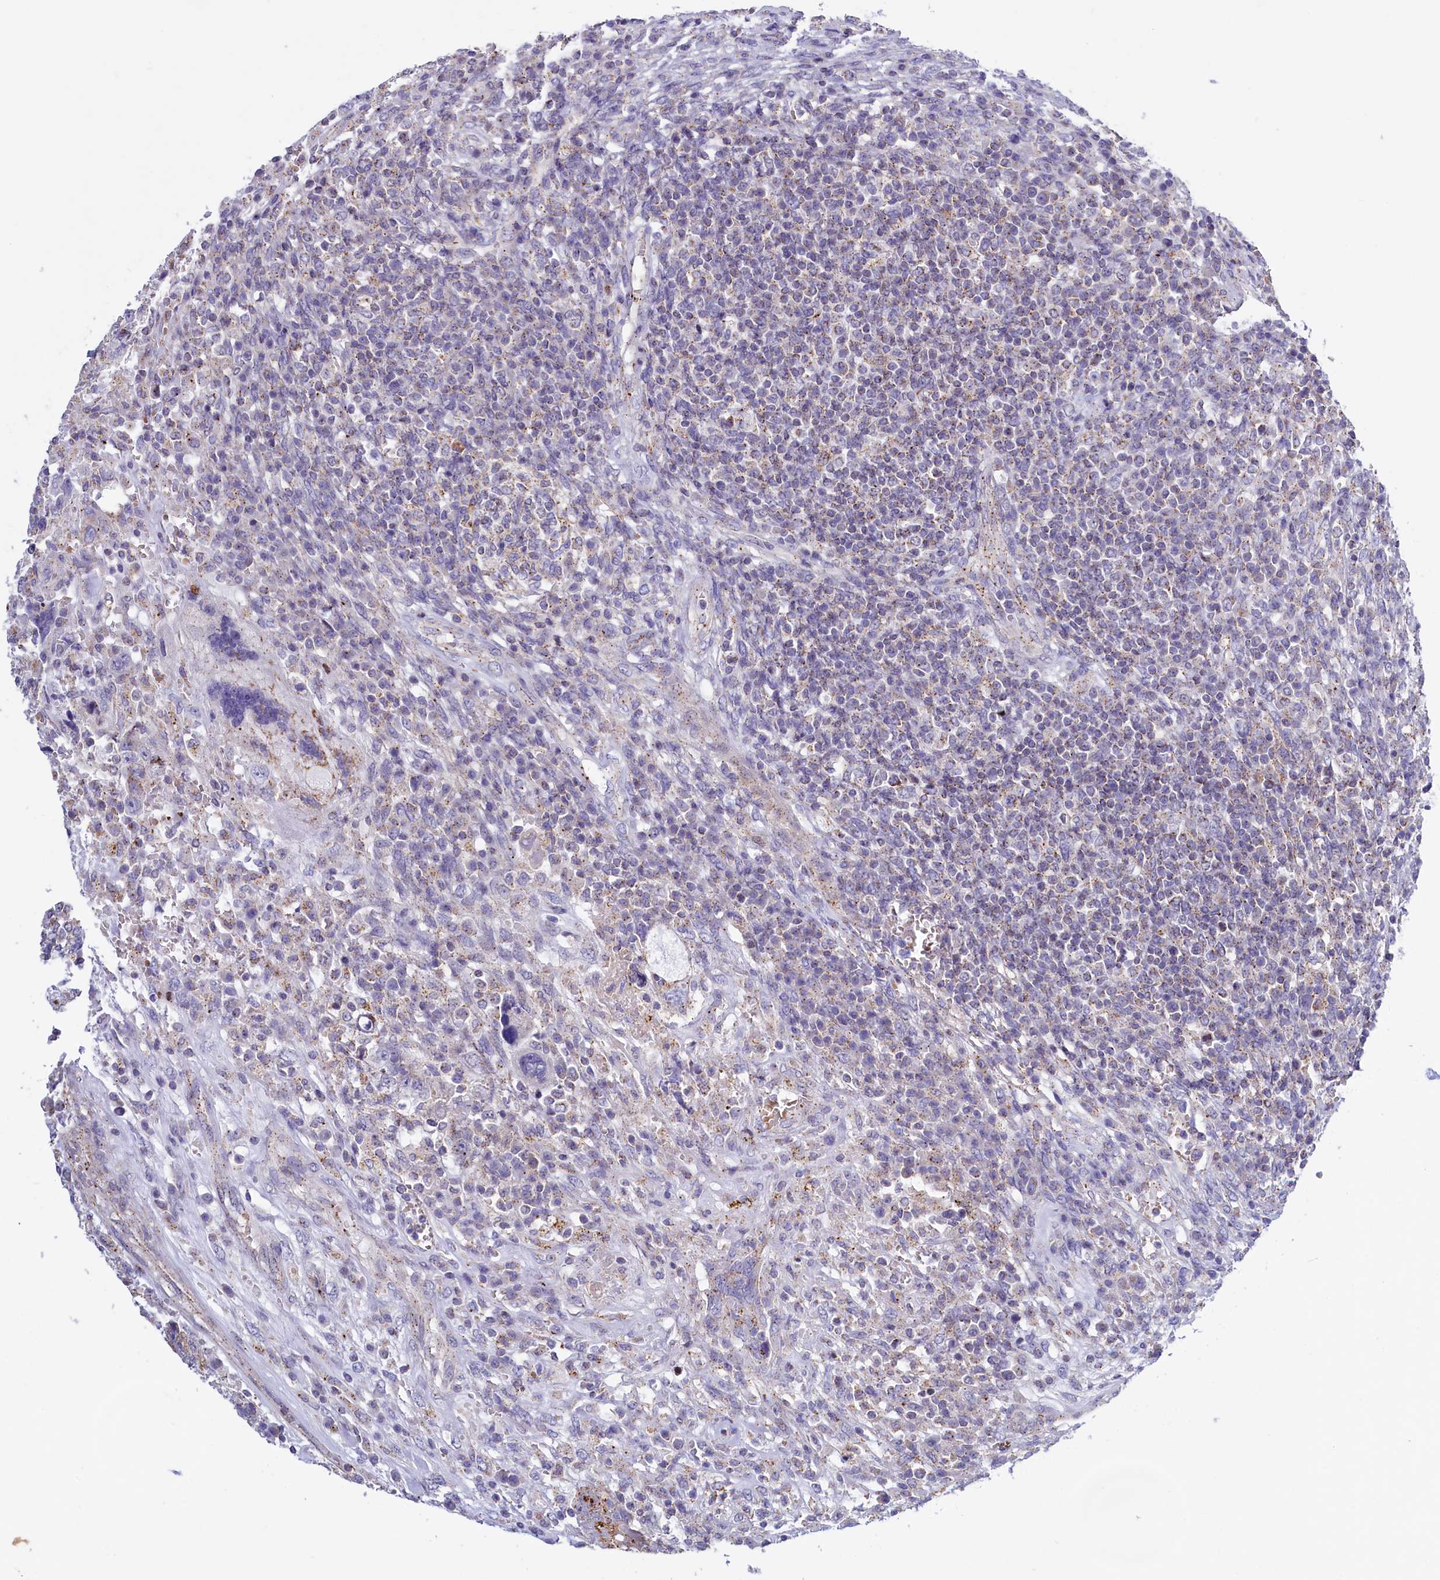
{"staining": {"intensity": "weak", "quantity": "<25%", "location": "cytoplasmic/membranous"}, "tissue": "testis cancer", "cell_type": "Tumor cells", "image_type": "cancer", "snomed": [{"axis": "morphology", "description": "Carcinoma, Embryonal, NOS"}, {"axis": "topography", "description": "Testis"}], "caption": "Immunohistochemical staining of testis embryonal carcinoma demonstrates no significant positivity in tumor cells. Brightfield microscopy of IHC stained with DAB (brown) and hematoxylin (blue), captured at high magnification.", "gene": "HYKK", "patient": {"sex": "male", "age": 26}}